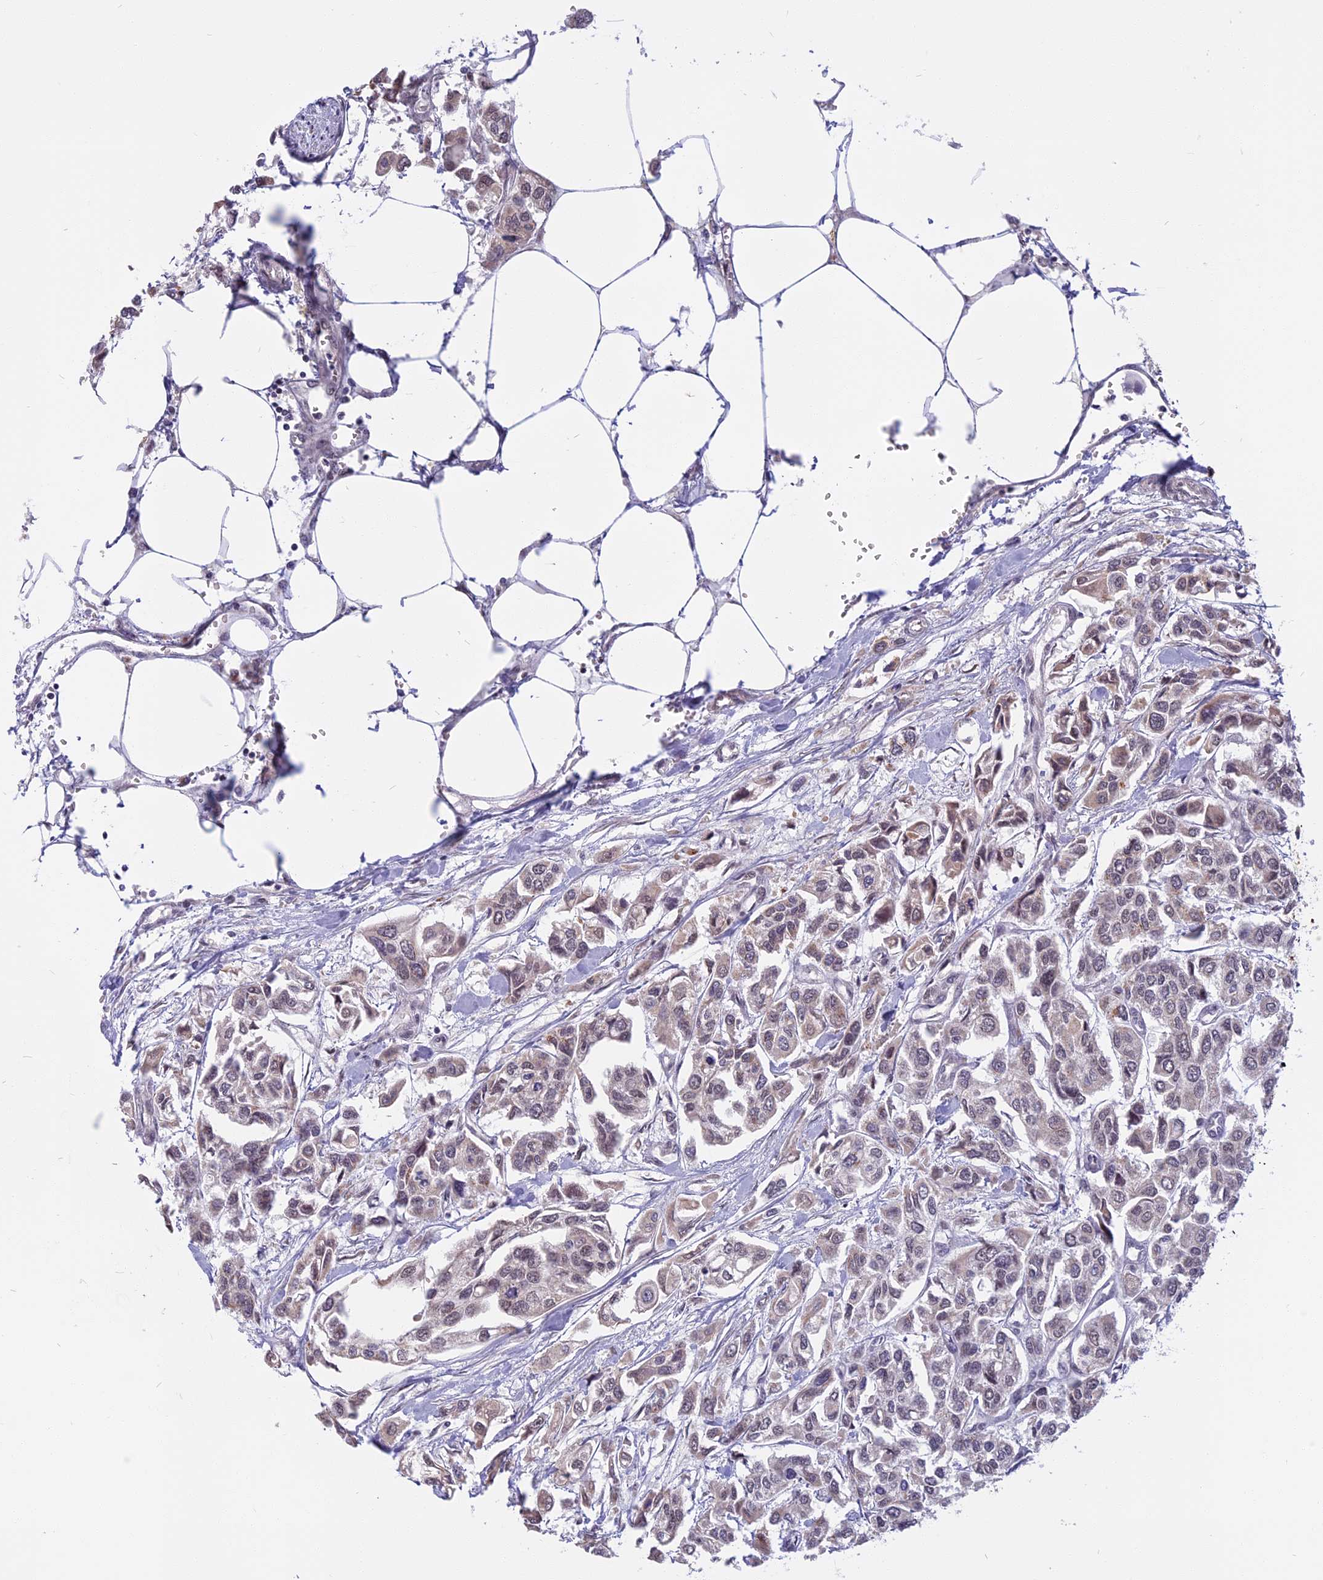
{"staining": {"intensity": "weak", "quantity": "<25%", "location": "cytoplasmic/membranous,nuclear"}, "tissue": "urothelial cancer", "cell_type": "Tumor cells", "image_type": "cancer", "snomed": [{"axis": "morphology", "description": "Urothelial carcinoma, High grade"}, {"axis": "topography", "description": "Urinary bladder"}], "caption": "Tumor cells show no significant protein expression in urothelial carcinoma (high-grade).", "gene": "CCDC113", "patient": {"sex": "male", "age": 67}}